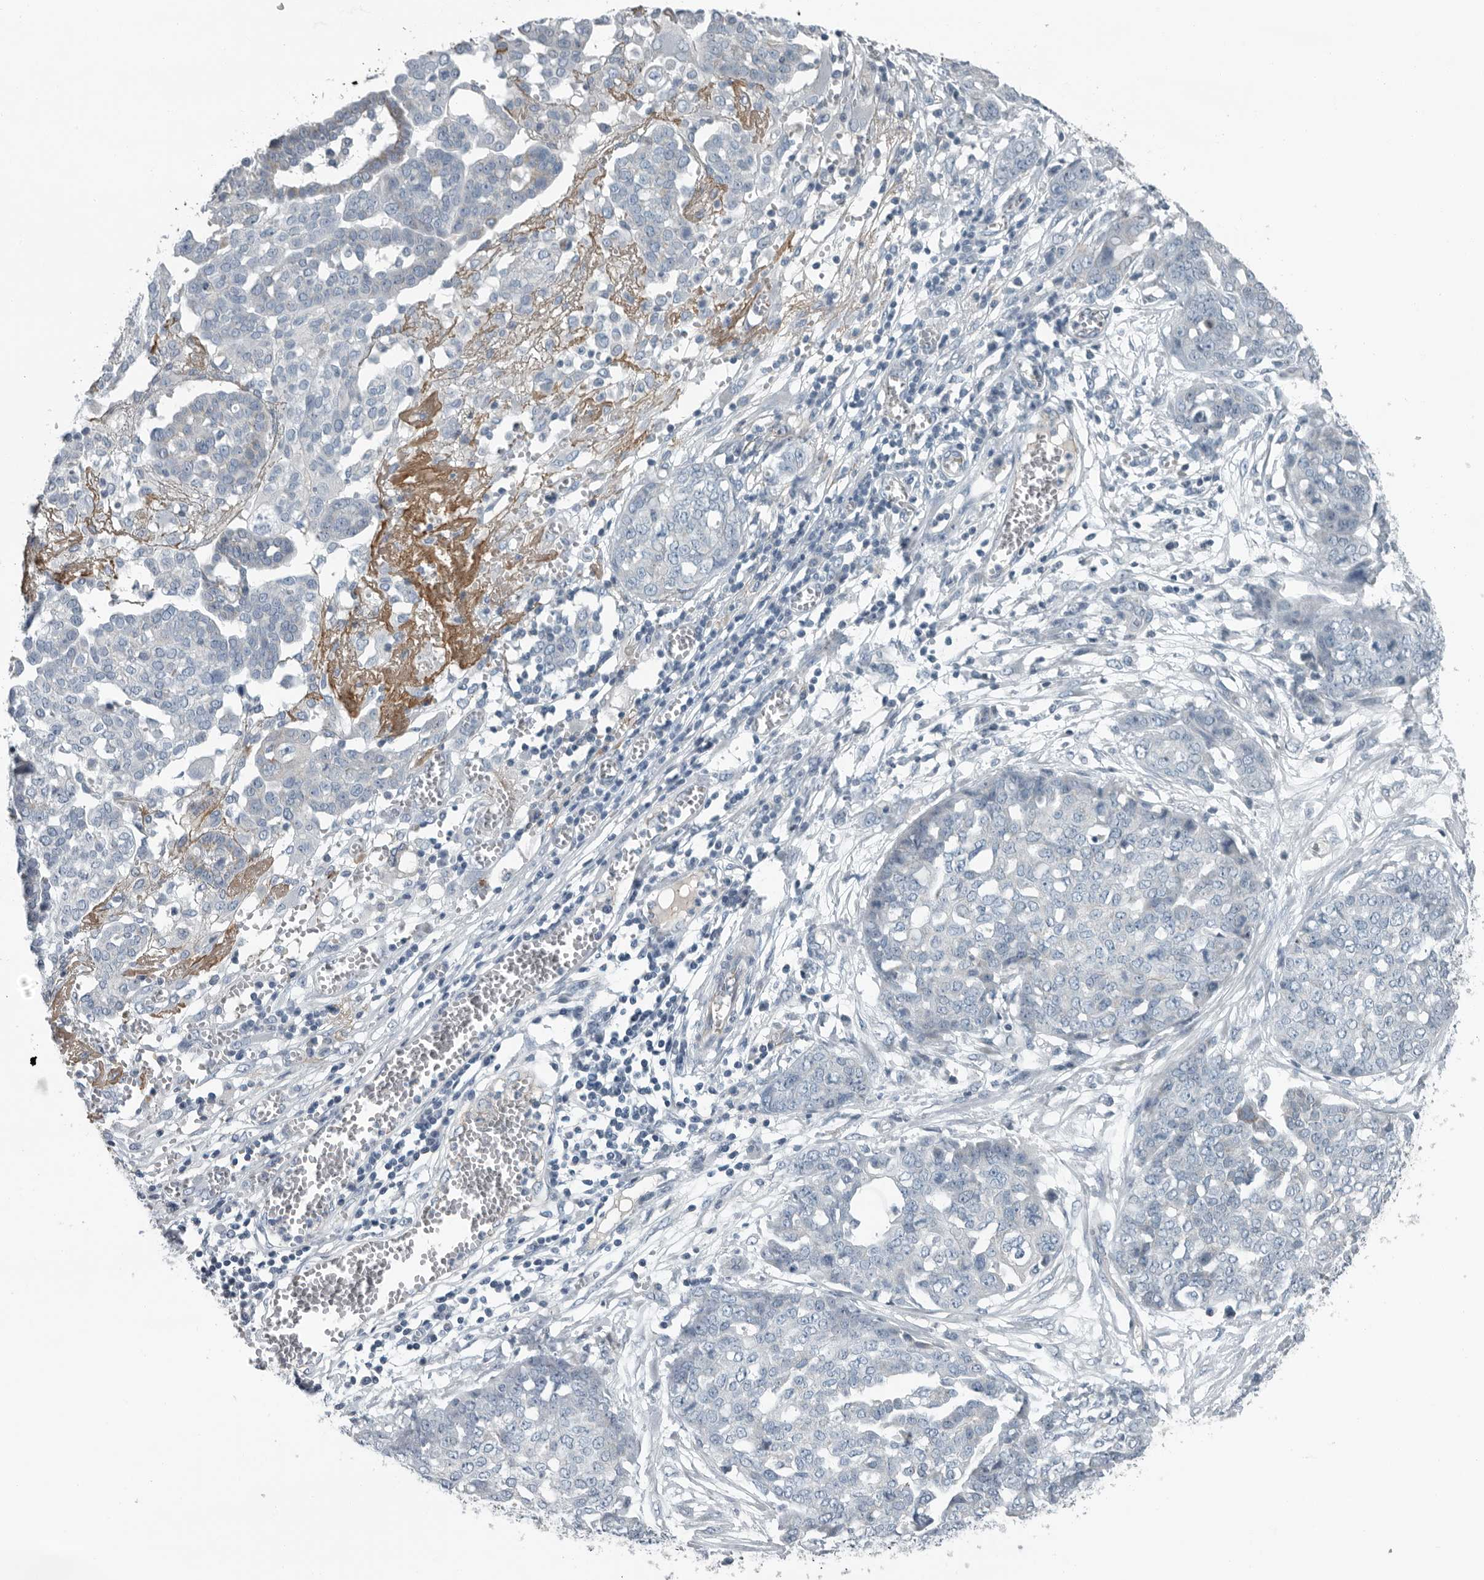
{"staining": {"intensity": "negative", "quantity": "none", "location": "none"}, "tissue": "ovarian cancer", "cell_type": "Tumor cells", "image_type": "cancer", "snomed": [{"axis": "morphology", "description": "Cystadenocarcinoma, serous, NOS"}, {"axis": "topography", "description": "Soft tissue"}, {"axis": "topography", "description": "Ovary"}], "caption": "Immunohistochemical staining of ovarian serous cystadenocarcinoma exhibits no significant expression in tumor cells. Nuclei are stained in blue.", "gene": "MPP3", "patient": {"sex": "female", "age": 57}}